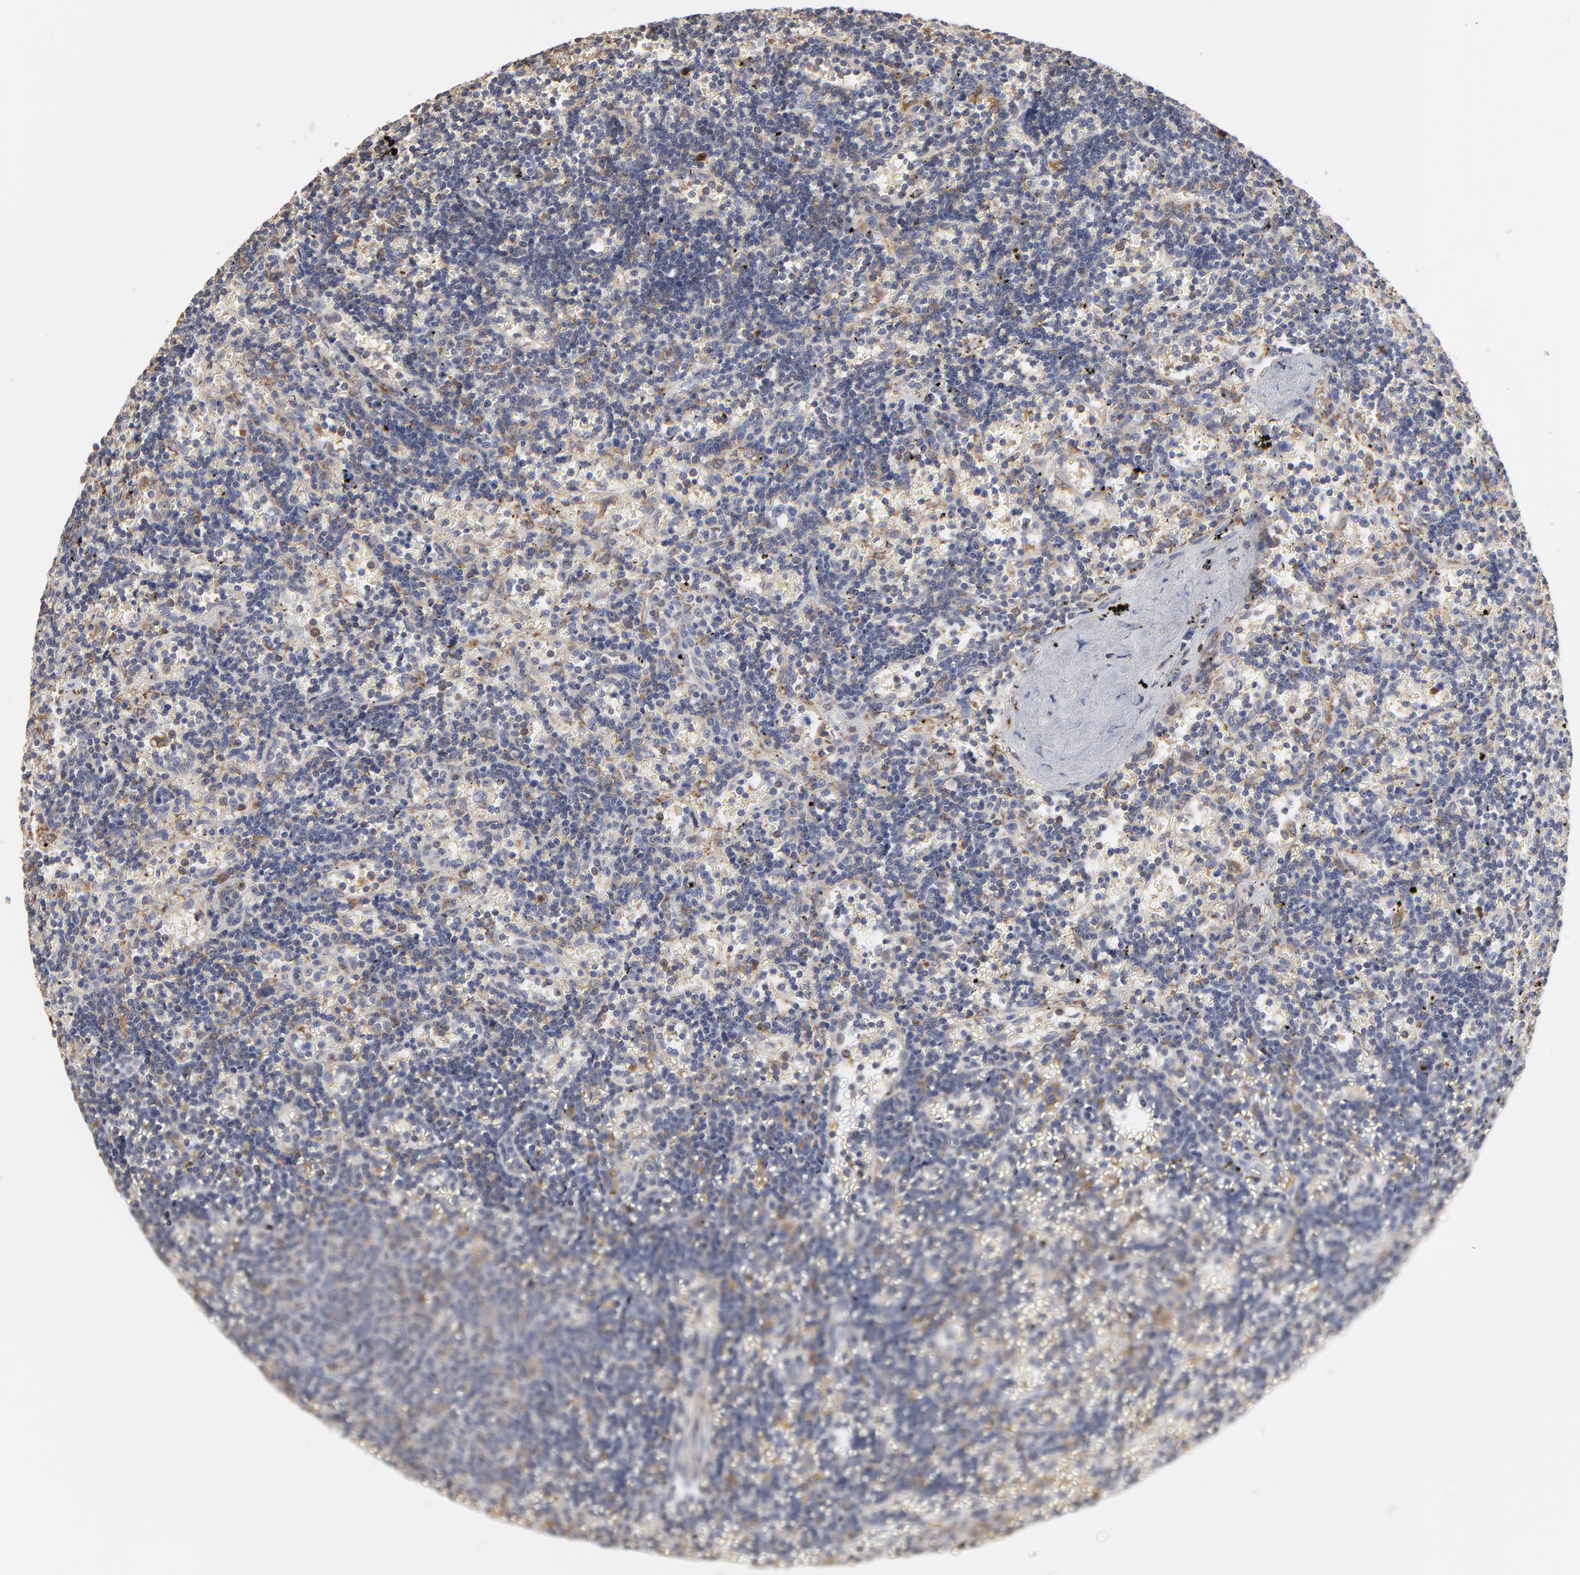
{"staining": {"intensity": "weak", "quantity": "<25%", "location": "cytoplasmic/membranous"}, "tissue": "lymphoma", "cell_type": "Tumor cells", "image_type": "cancer", "snomed": [{"axis": "morphology", "description": "Malignant lymphoma, non-Hodgkin's type, Low grade"}, {"axis": "topography", "description": "Spleen"}], "caption": "Photomicrograph shows no significant protein expression in tumor cells of low-grade malignant lymphoma, non-Hodgkin's type. Nuclei are stained in blue.", "gene": "RNF213", "patient": {"sex": "male", "age": 60}}